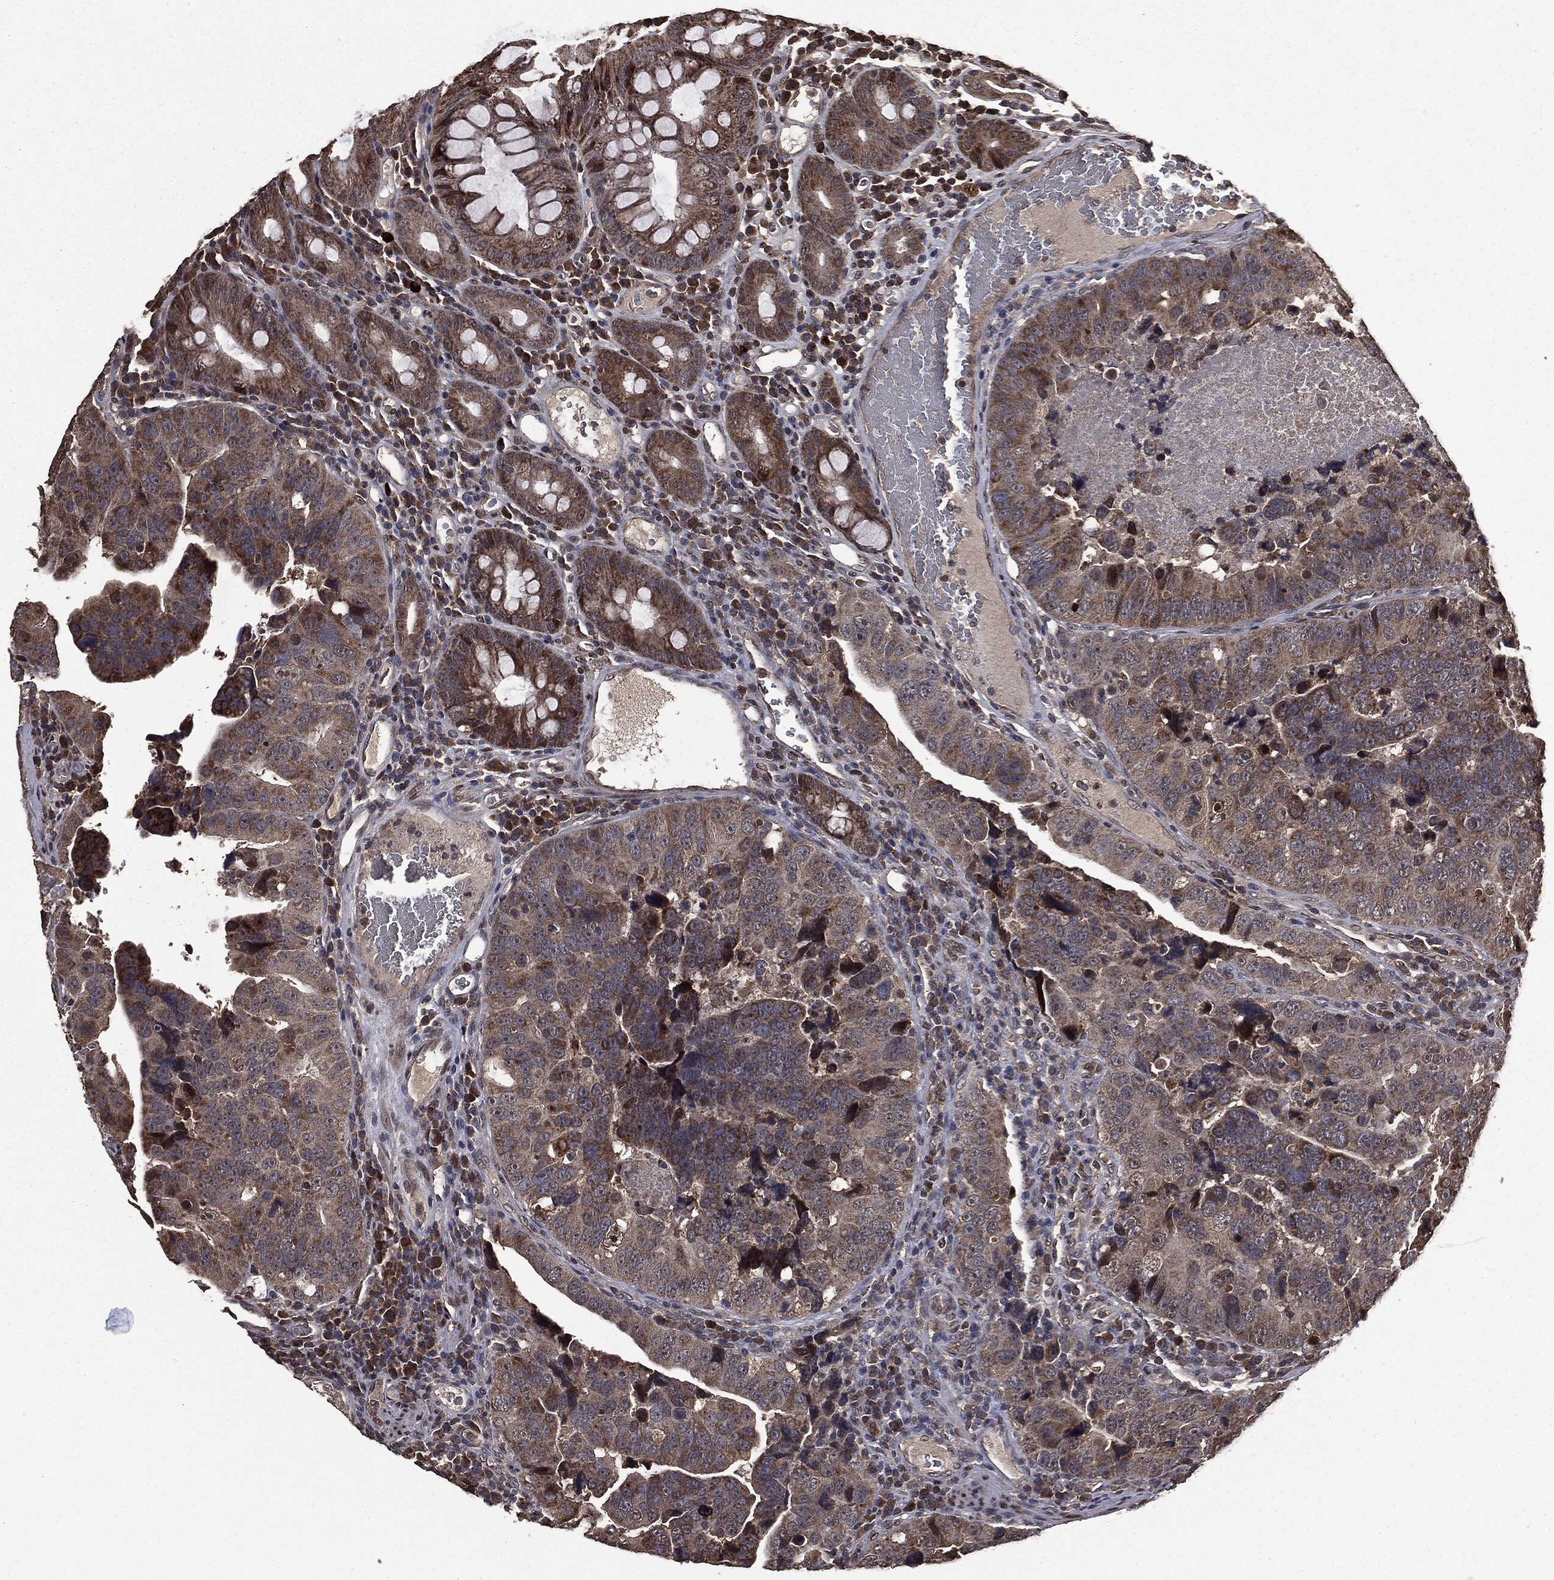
{"staining": {"intensity": "strong", "quantity": "<25%", "location": "cytoplasmic/membranous,nuclear"}, "tissue": "colorectal cancer", "cell_type": "Tumor cells", "image_type": "cancer", "snomed": [{"axis": "morphology", "description": "Adenocarcinoma, NOS"}, {"axis": "topography", "description": "Colon"}], "caption": "Colorectal cancer (adenocarcinoma) stained for a protein exhibits strong cytoplasmic/membranous and nuclear positivity in tumor cells. Nuclei are stained in blue.", "gene": "PPP6R2", "patient": {"sex": "female", "age": 72}}